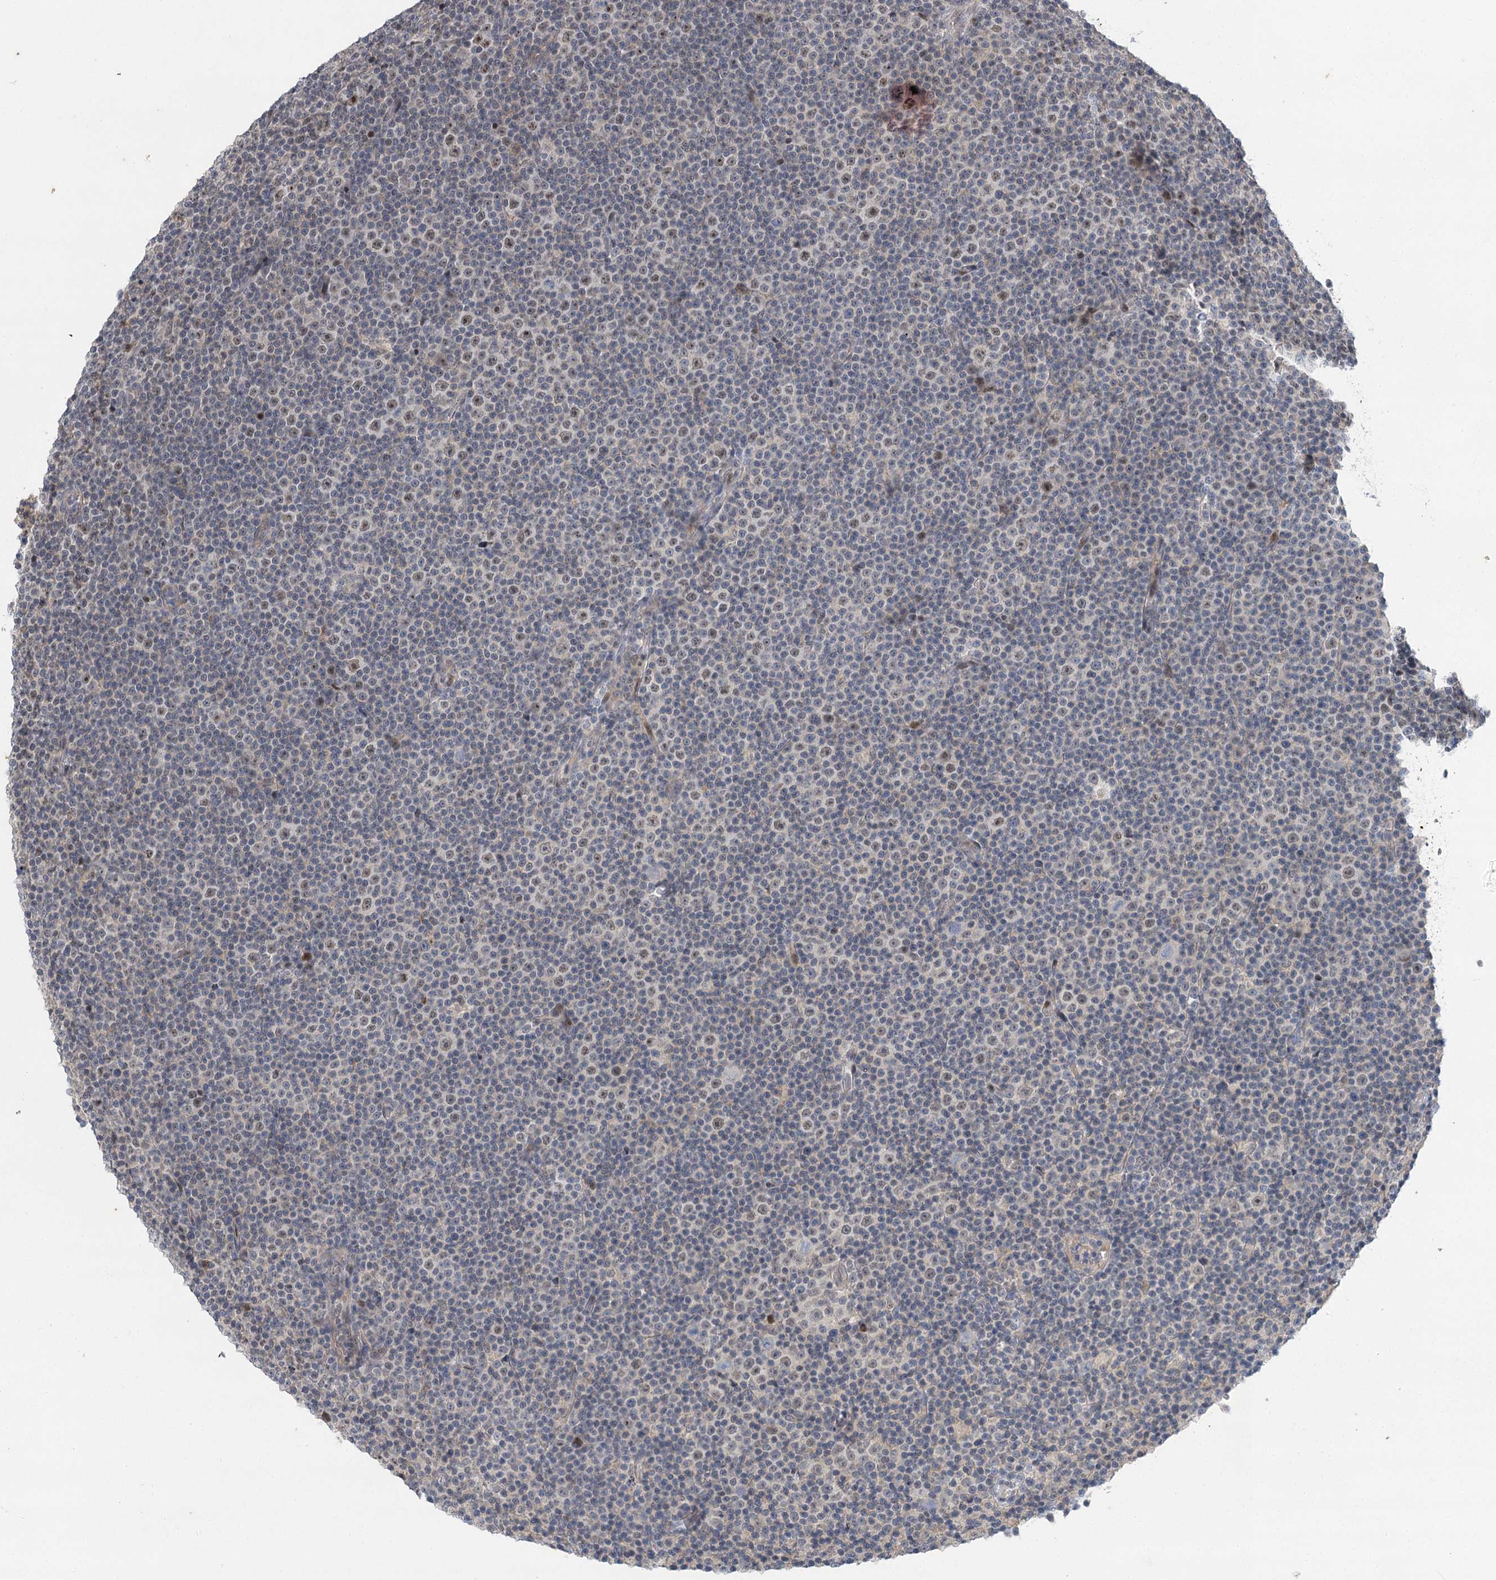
{"staining": {"intensity": "negative", "quantity": "none", "location": "none"}, "tissue": "lymphoma", "cell_type": "Tumor cells", "image_type": "cancer", "snomed": [{"axis": "morphology", "description": "Malignant lymphoma, non-Hodgkin's type, Low grade"}, {"axis": "topography", "description": "Lymph node"}], "caption": "Immunohistochemical staining of malignant lymphoma, non-Hodgkin's type (low-grade) reveals no significant positivity in tumor cells. The staining is performed using DAB brown chromogen with nuclei counter-stained in using hematoxylin.", "gene": "IL11RA", "patient": {"sex": "female", "age": 67}}